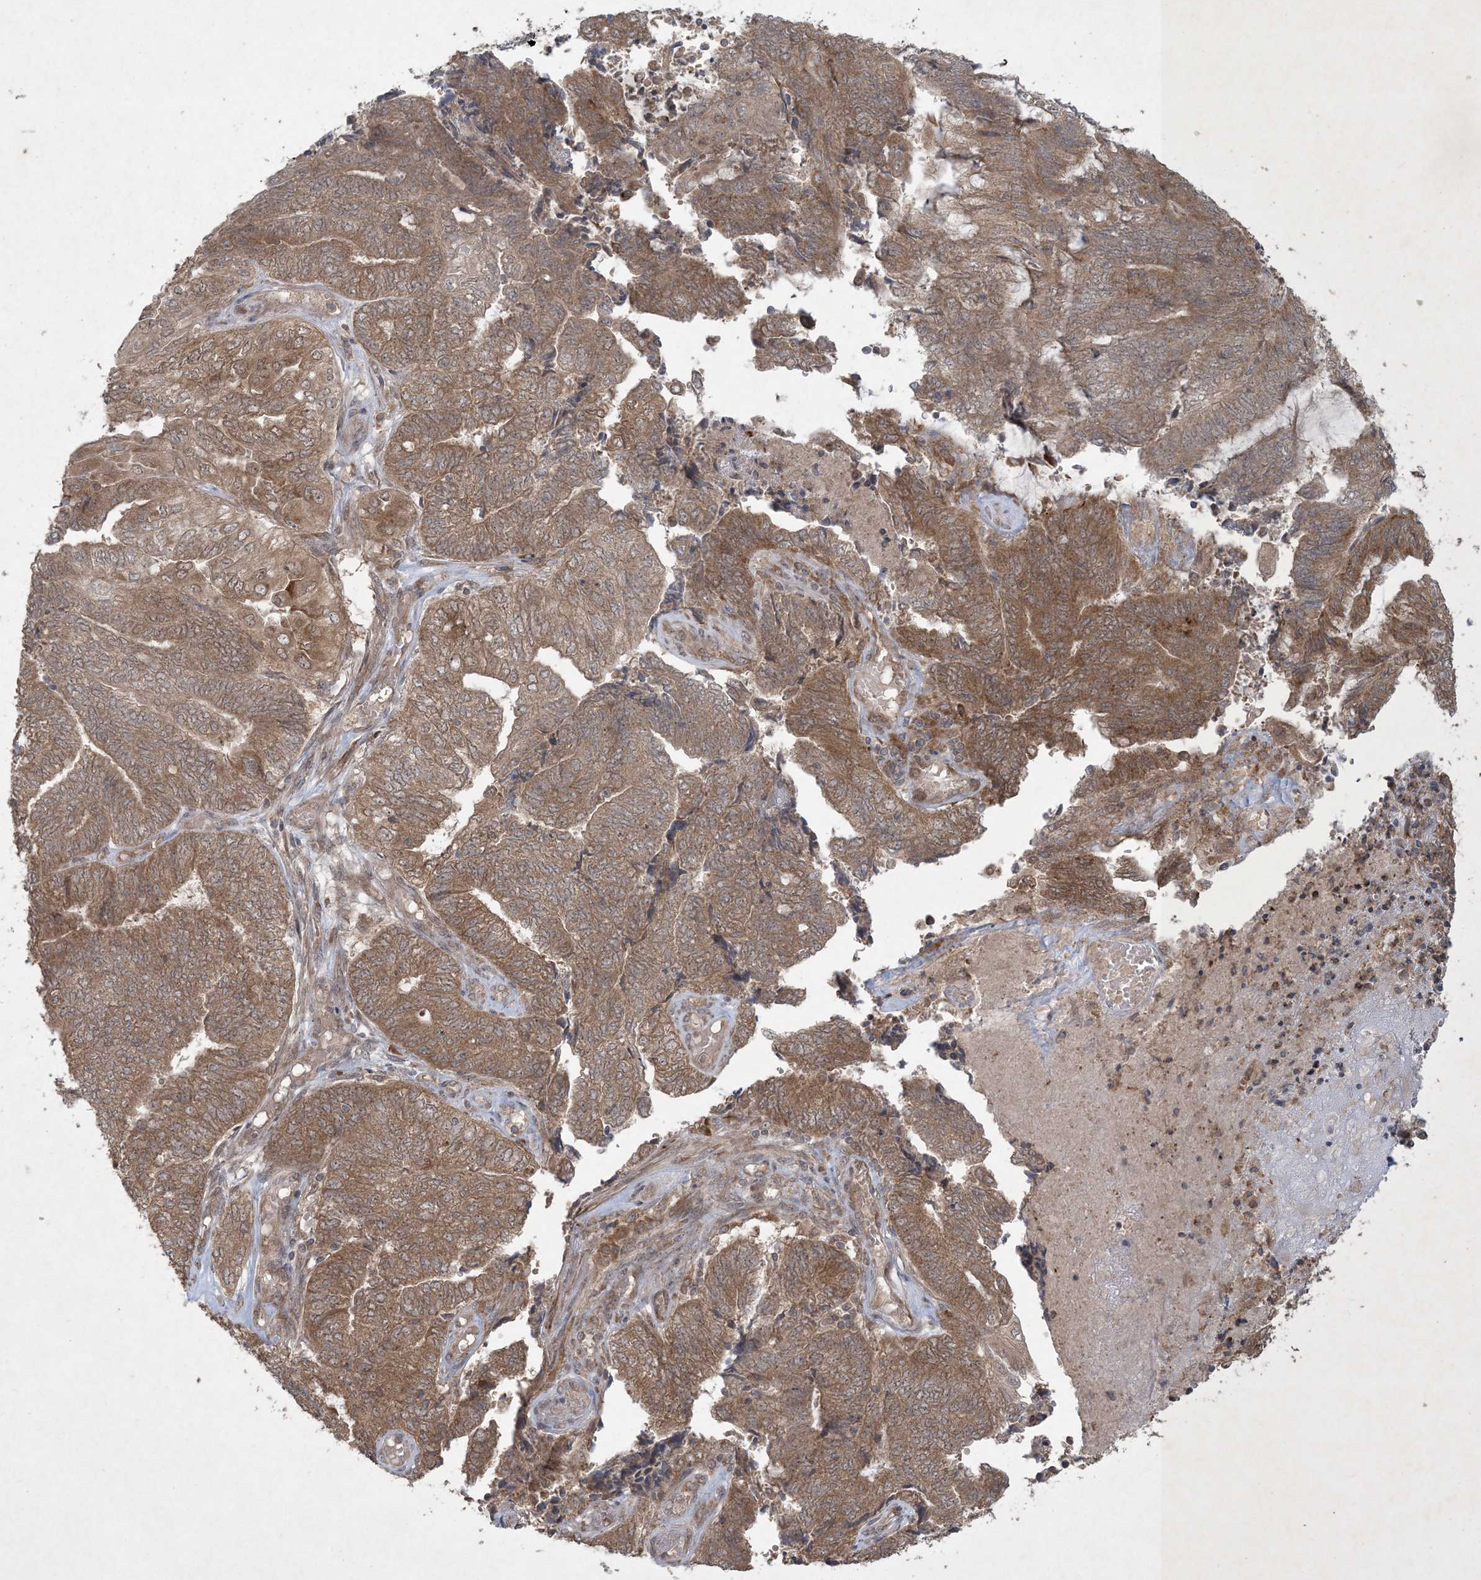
{"staining": {"intensity": "moderate", "quantity": ">75%", "location": "cytoplasmic/membranous"}, "tissue": "endometrial cancer", "cell_type": "Tumor cells", "image_type": "cancer", "snomed": [{"axis": "morphology", "description": "Adenocarcinoma, NOS"}, {"axis": "topography", "description": "Uterus"}, {"axis": "topography", "description": "Endometrium"}], "caption": "Moderate cytoplasmic/membranous positivity for a protein is appreciated in about >75% of tumor cells of endometrial adenocarcinoma using immunohistochemistry (IHC).", "gene": "NRBP2", "patient": {"sex": "female", "age": 70}}